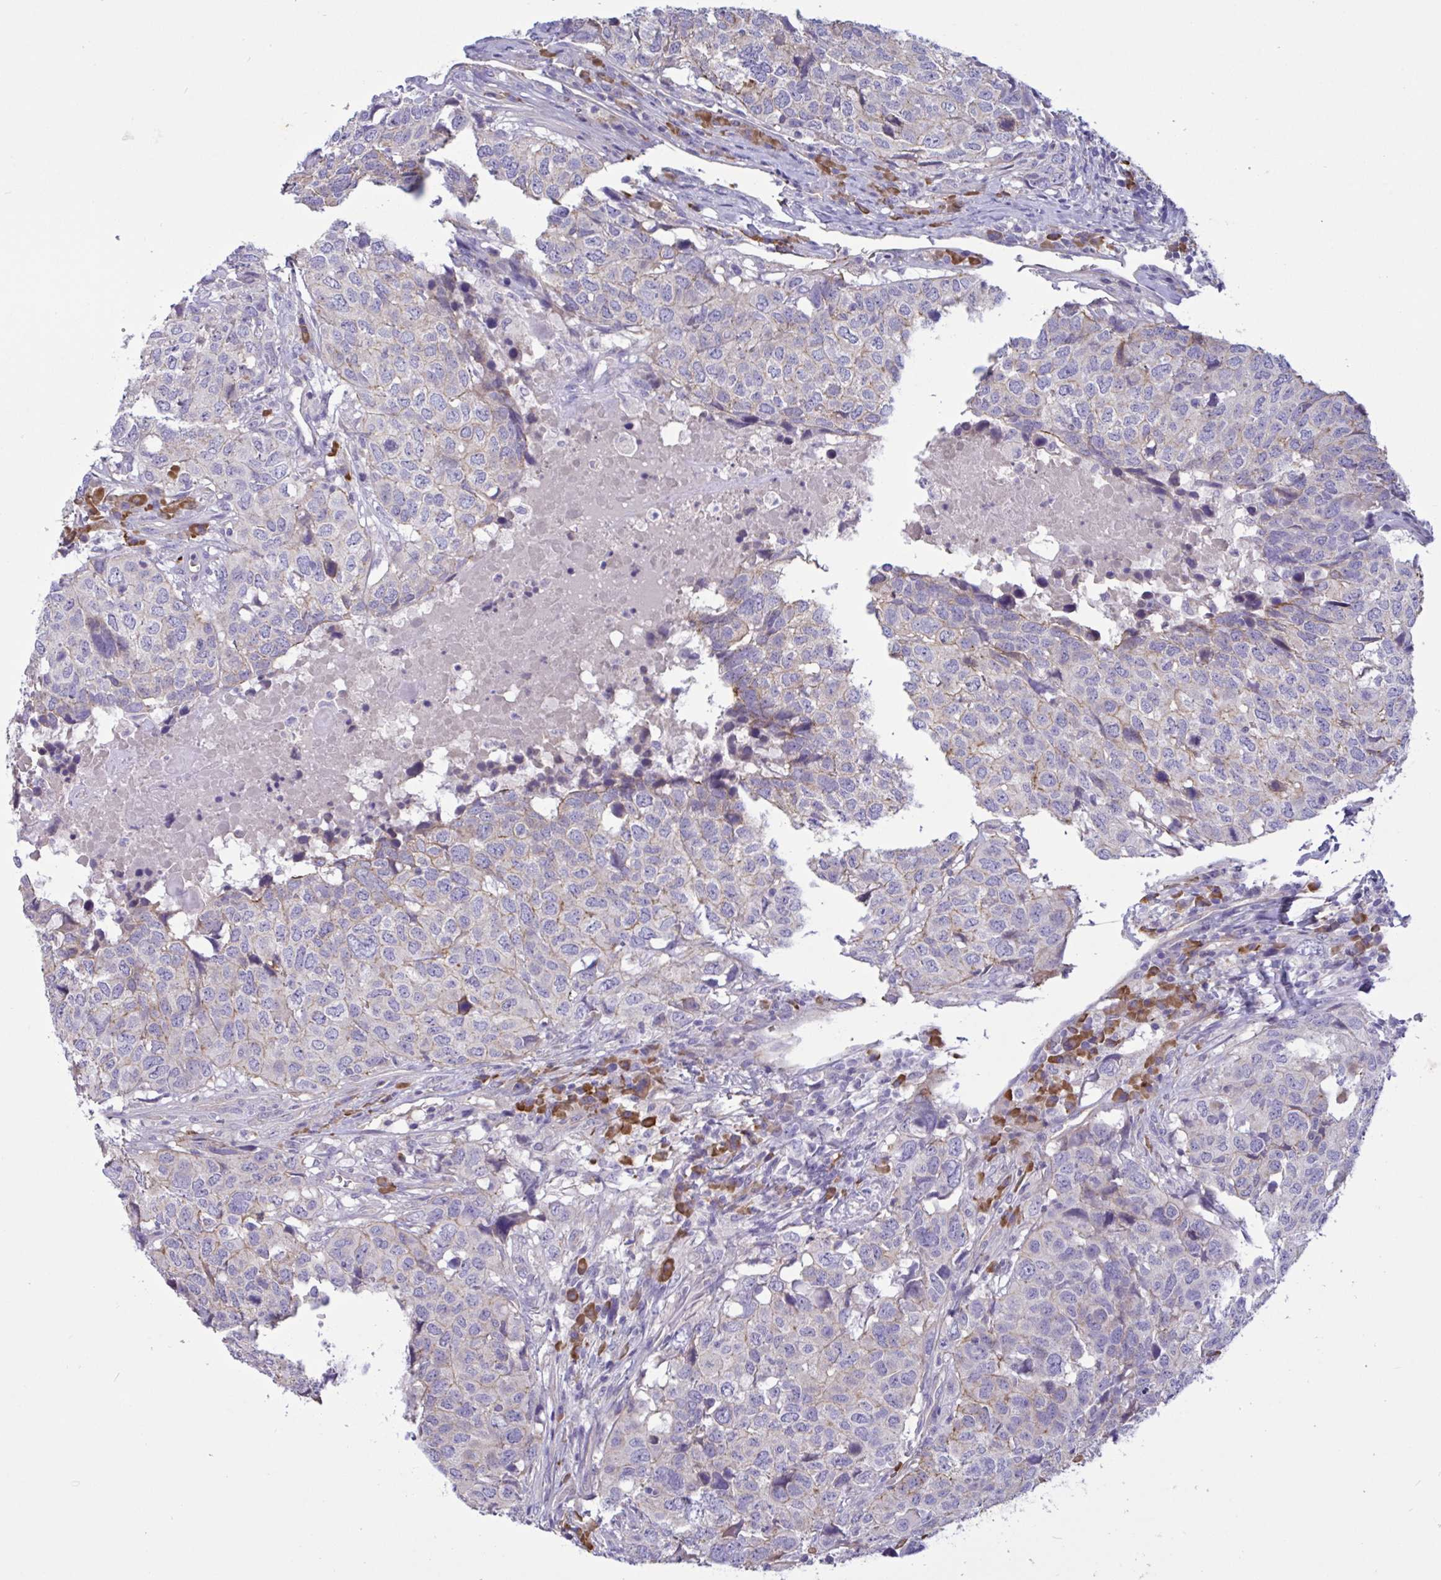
{"staining": {"intensity": "weak", "quantity": "<25%", "location": "cytoplasmic/membranous"}, "tissue": "head and neck cancer", "cell_type": "Tumor cells", "image_type": "cancer", "snomed": [{"axis": "morphology", "description": "Normal tissue, NOS"}, {"axis": "morphology", "description": "Squamous cell carcinoma, NOS"}, {"axis": "topography", "description": "Skeletal muscle"}, {"axis": "topography", "description": "Vascular tissue"}, {"axis": "topography", "description": "Peripheral nerve tissue"}, {"axis": "topography", "description": "Head-Neck"}], "caption": "The immunohistochemistry micrograph has no significant positivity in tumor cells of squamous cell carcinoma (head and neck) tissue.", "gene": "SLC66A1", "patient": {"sex": "male", "age": 66}}